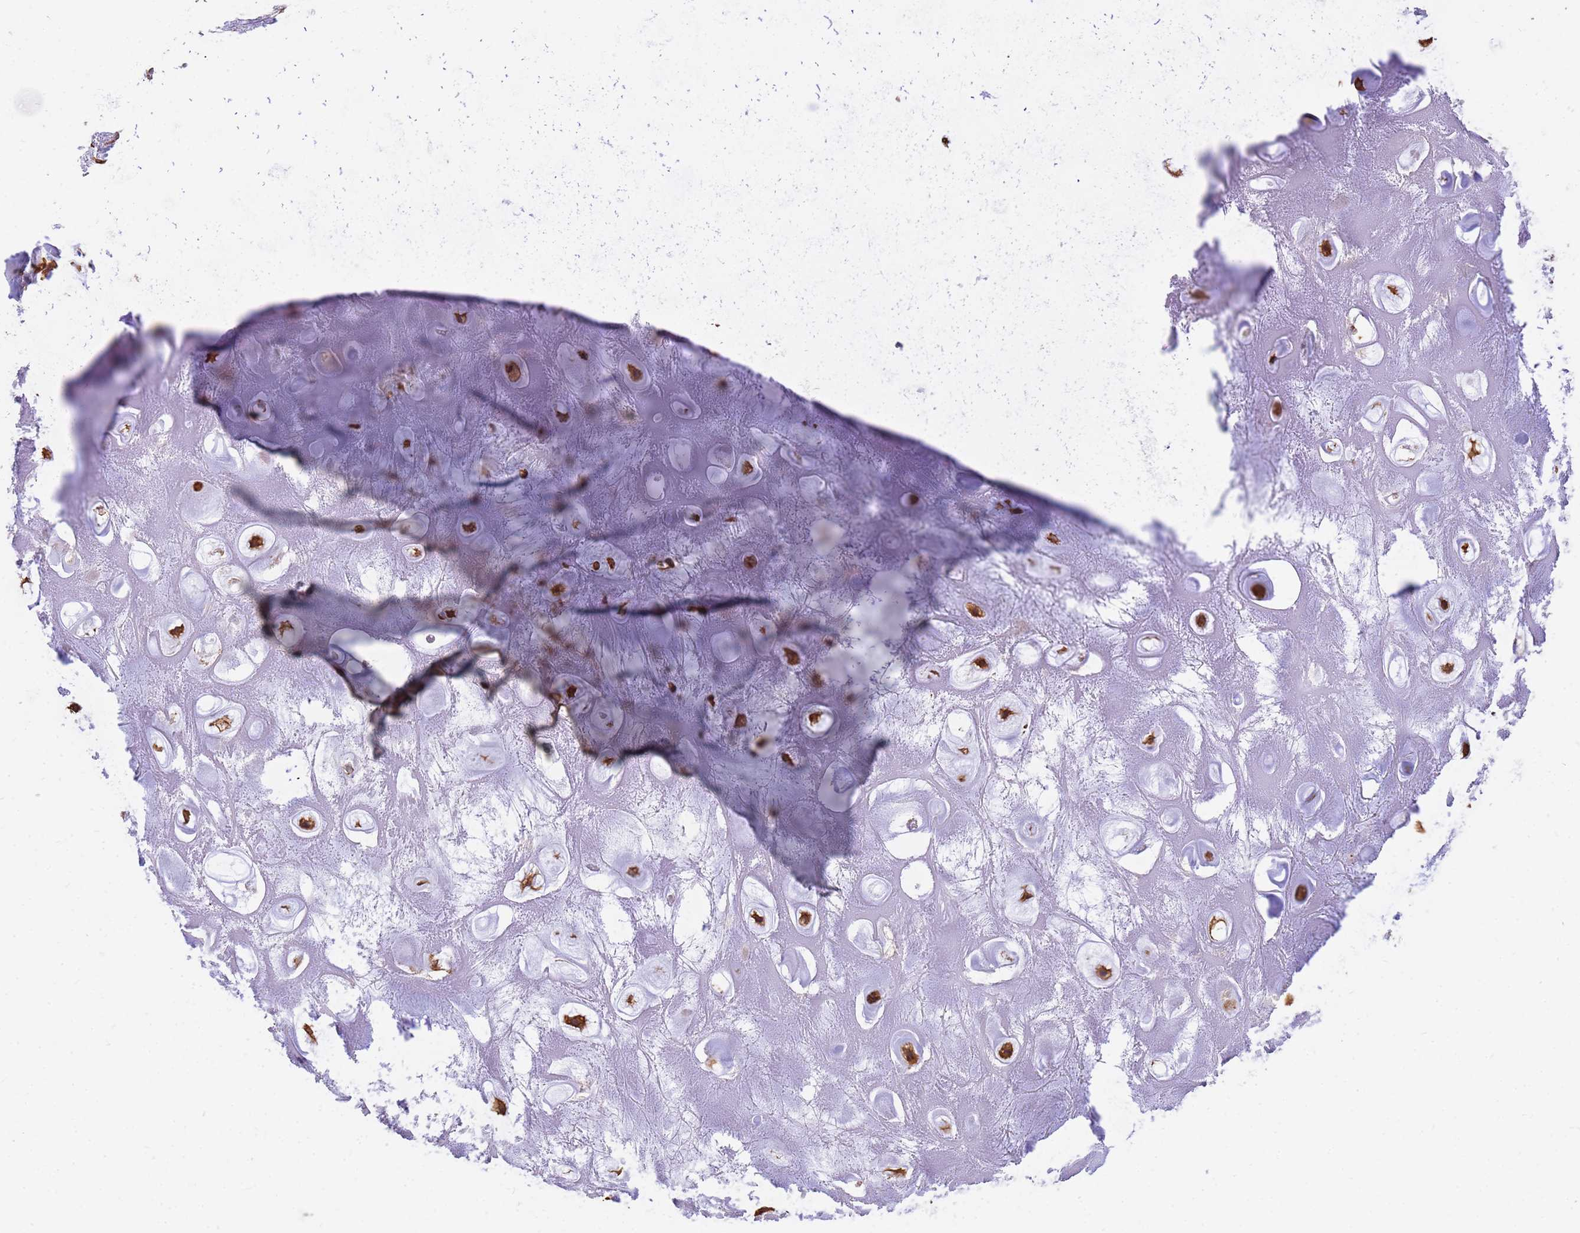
{"staining": {"intensity": "moderate", "quantity": "25%-75%", "location": "cytoplasmic/membranous"}, "tissue": "adipose tissue", "cell_type": "Adipocytes", "image_type": "normal", "snomed": [{"axis": "morphology", "description": "Normal tissue, NOS"}, {"axis": "topography", "description": "Cartilage tissue"}], "caption": "IHC staining of normal adipose tissue, which reveals medium levels of moderate cytoplasmic/membranous positivity in approximately 25%-75% of adipocytes indicating moderate cytoplasmic/membranous protein expression. The staining was performed using DAB (brown) for protein detection and nuclei were counterstained in hematoxylin (blue).", "gene": "TCEAL3", "patient": {"sex": "male", "age": 81}}